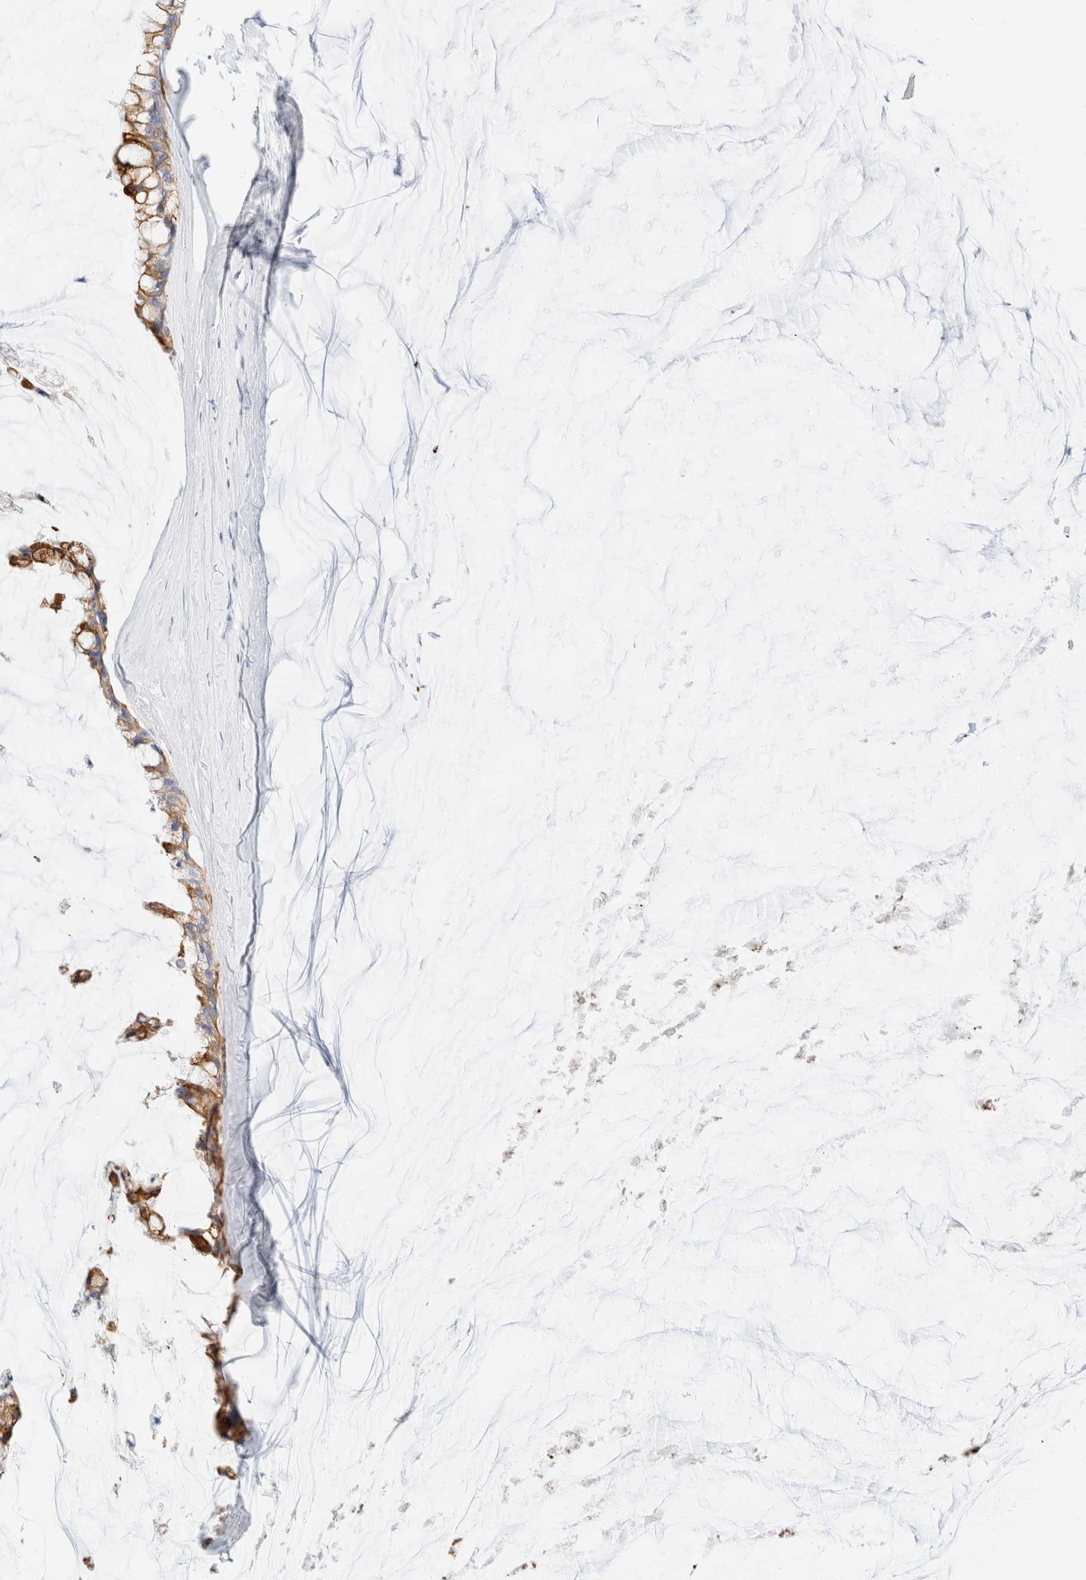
{"staining": {"intensity": "moderate", "quantity": ">75%", "location": "cytoplasmic/membranous"}, "tissue": "ovarian cancer", "cell_type": "Tumor cells", "image_type": "cancer", "snomed": [{"axis": "morphology", "description": "Cystadenocarcinoma, mucinous, NOS"}, {"axis": "topography", "description": "Ovary"}], "caption": "Immunohistochemistry of ovarian mucinous cystadenocarcinoma demonstrates medium levels of moderate cytoplasmic/membranous positivity in approximately >75% of tumor cells. The staining was performed using DAB to visualize the protein expression in brown, while the nuclei were stained in blue with hematoxylin (Magnification: 20x).", "gene": "KRT20", "patient": {"sex": "female", "age": 39}}